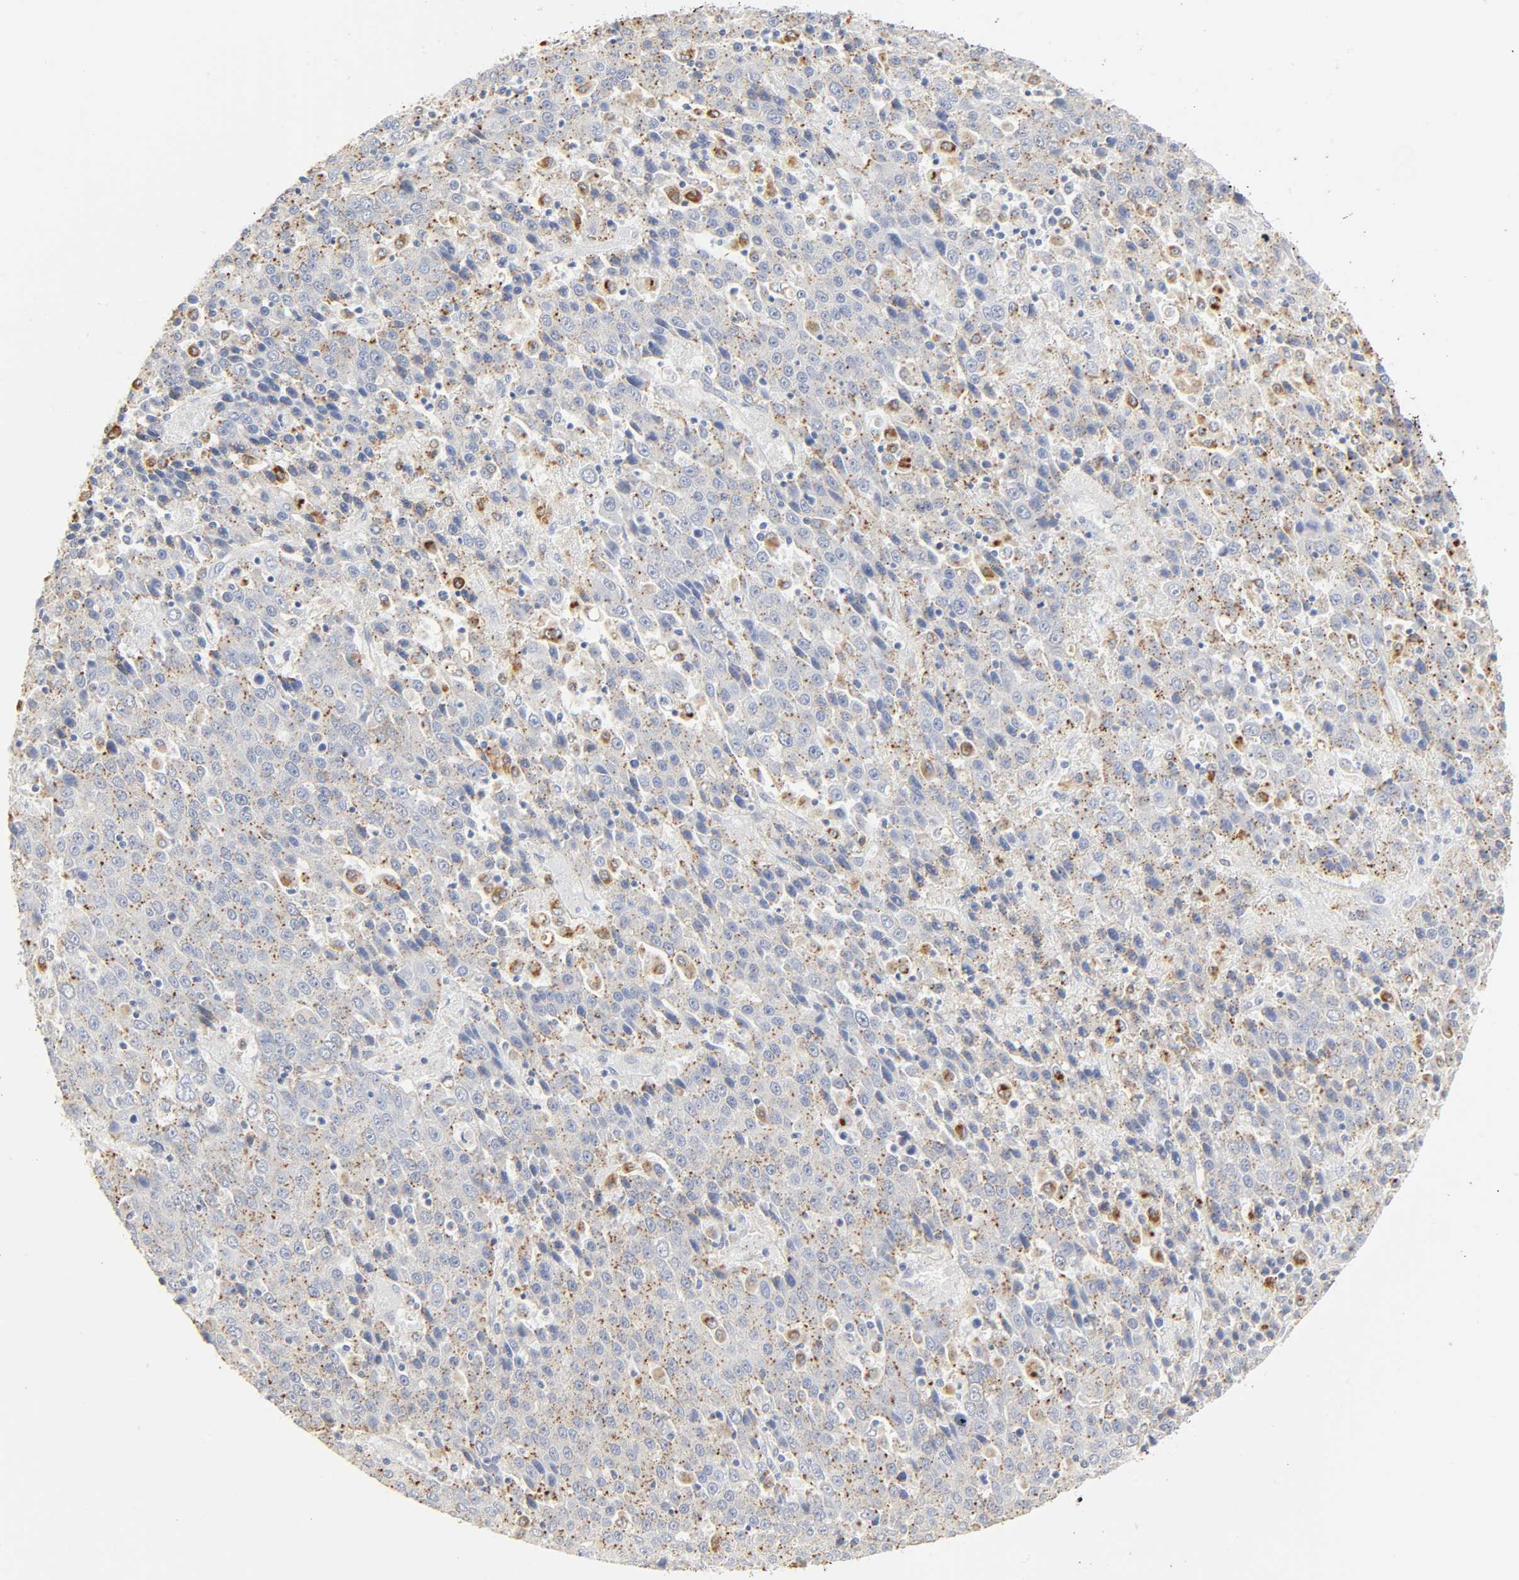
{"staining": {"intensity": "weak", "quantity": ">75%", "location": "cytoplasmic/membranous"}, "tissue": "liver cancer", "cell_type": "Tumor cells", "image_type": "cancer", "snomed": [{"axis": "morphology", "description": "Carcinoma, Hepatocellular, NOS"}, {"axis": "topography", "description": "Liver"}], "caption": "A brown stain highlights weak cytoplasmic/membranous expression of a protein in human liver cancer tumor cells. (Stains: DAB (3,3'-diaminobenzidine) in brown, nuclei in blue, Microscopy: brightfield microscopy at high magnification).", "gene": "CAMK2A", "patient": {"sex": "female", "age": 53}}